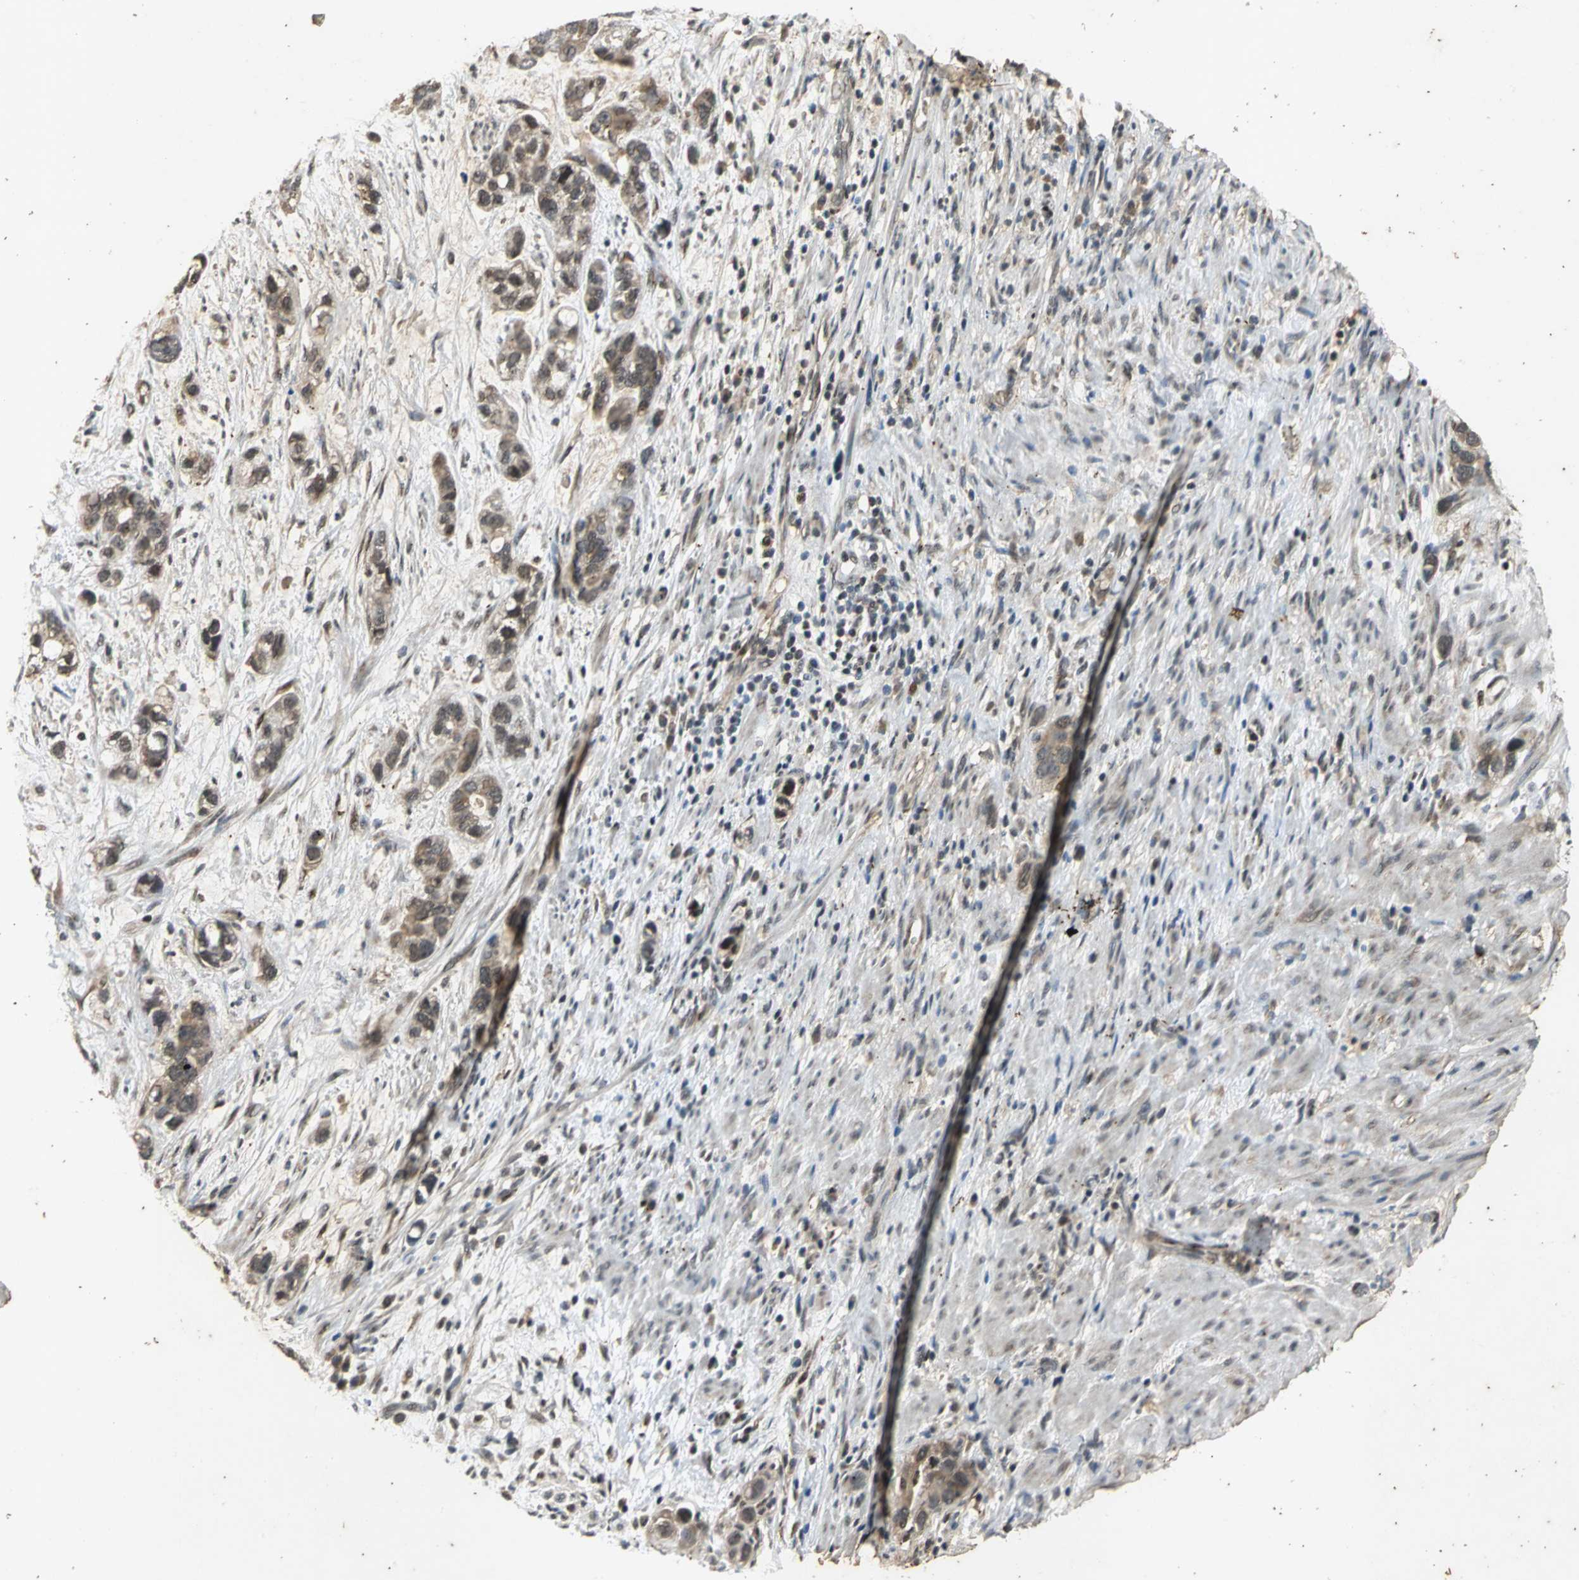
{"staining": {"intensity": "moderate", "quantity": ">75%", "location": "cytoplasmic/membranous"}, "tissue": "stomach cancer", "cell_type": "Tumor cells", "image_type": "cancer", "snomed": [{"axis": "morphology", "description": "Adenocarcinoma, NOS"}, {"axis": "topography", "description": "Stomach, lower"}], "caption": "Protein analysis of stomach adenocarcinoma tissue displays moderate cytoplasmic/membranous positivity in approximately >75% of tumor cells.", "gene": "NOTCH3", "patient": {"sex": "female", "age": 93}}